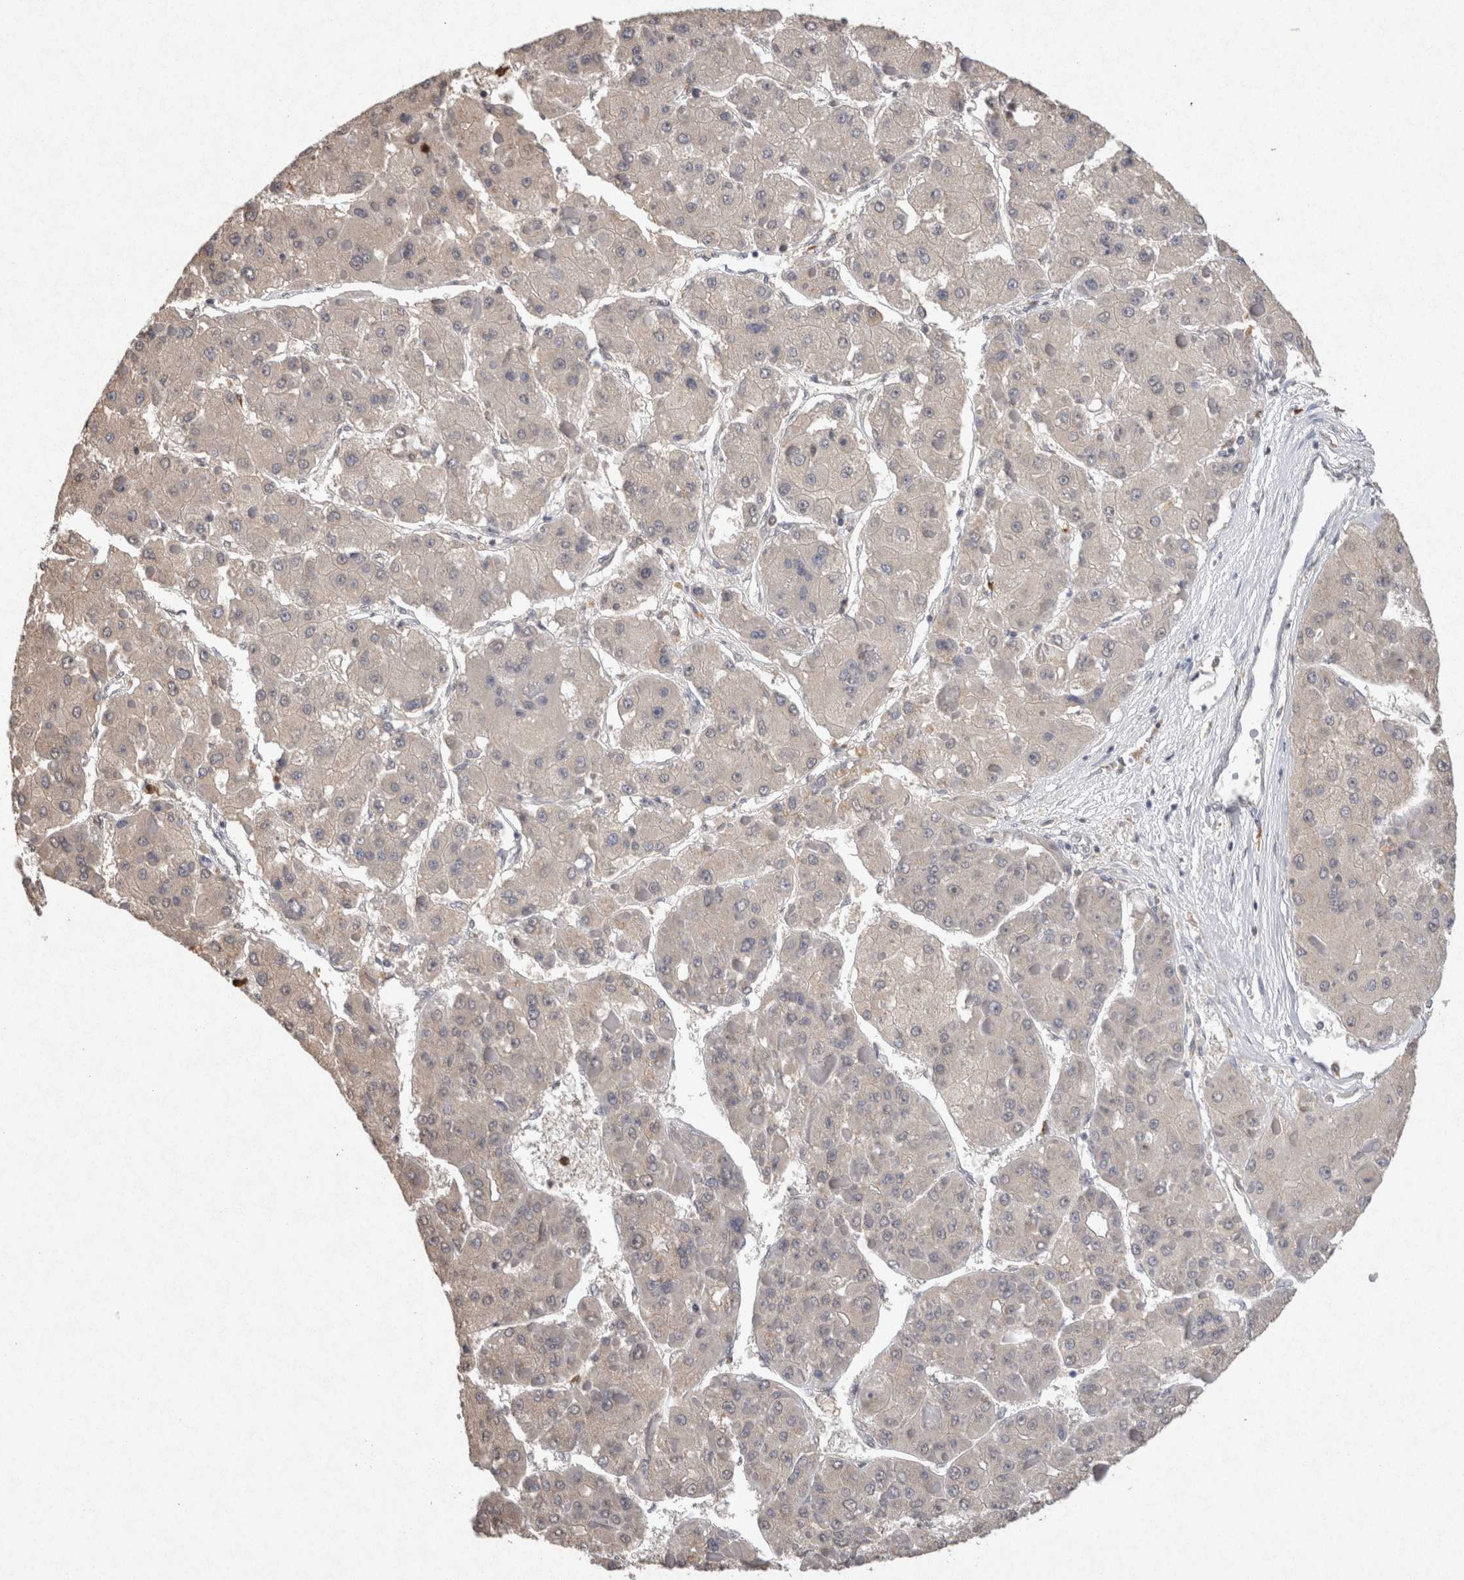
{"staining": {"intensity": "negative", "quantity": "none", "location": "none"}, "tissue": "liver cancer", "cell_type": "Tumor cells", "image_type": "cancer", "snomed": [{"axis": "morphology", "description": "Carcinoma, Hepatocellular, NOS"}, {"axis": "topography", "description": "Liver"}], "caption": "Tumor cells show no significant expression in liver cancer.", "gene": "FABP7", "patient": {"sex": "female", "age": 73}}